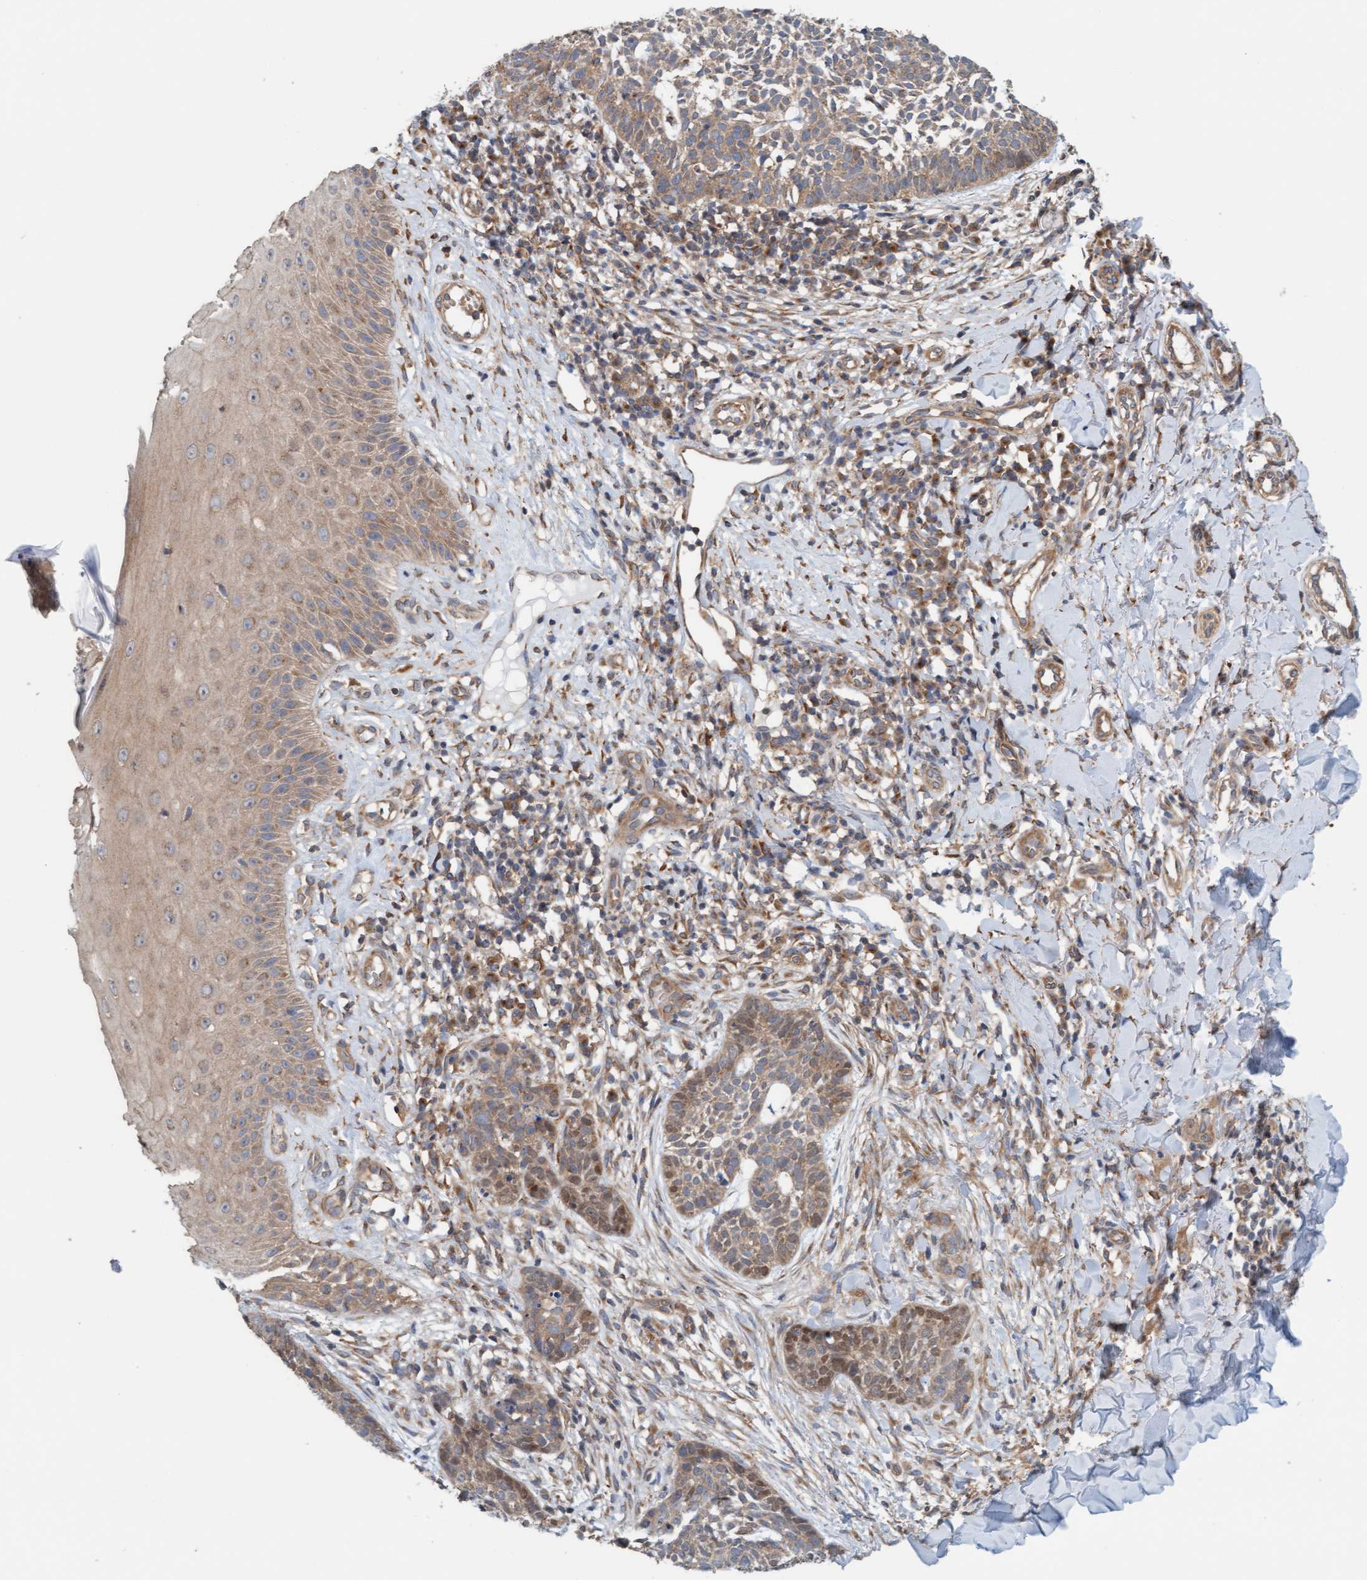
{"staining": {"intensity": "moderate", "quantity": "25%-75%", "location": "cytoplasmic/membranous"}, "tissue": "skin cancer", "cell_type": "Tumor cells", "image_type": "cancer", "snomed": [{"axis": "morphology", "description": "Normal tissue, NOS"}, {"axis": "morphology", "description": "Basal cell carcinoma"}, {"axis": "topography", "description": "Skin"}], "caption": "Immunohistochemical staining of human skin cancer (basal cell carcinoma) shows moderate cytoplasmic/membranous protein positivity in approximately 25%-75% of tumor cells.", "gene": "UBAP1", "patient": {"sex": "male", "age": 67}}